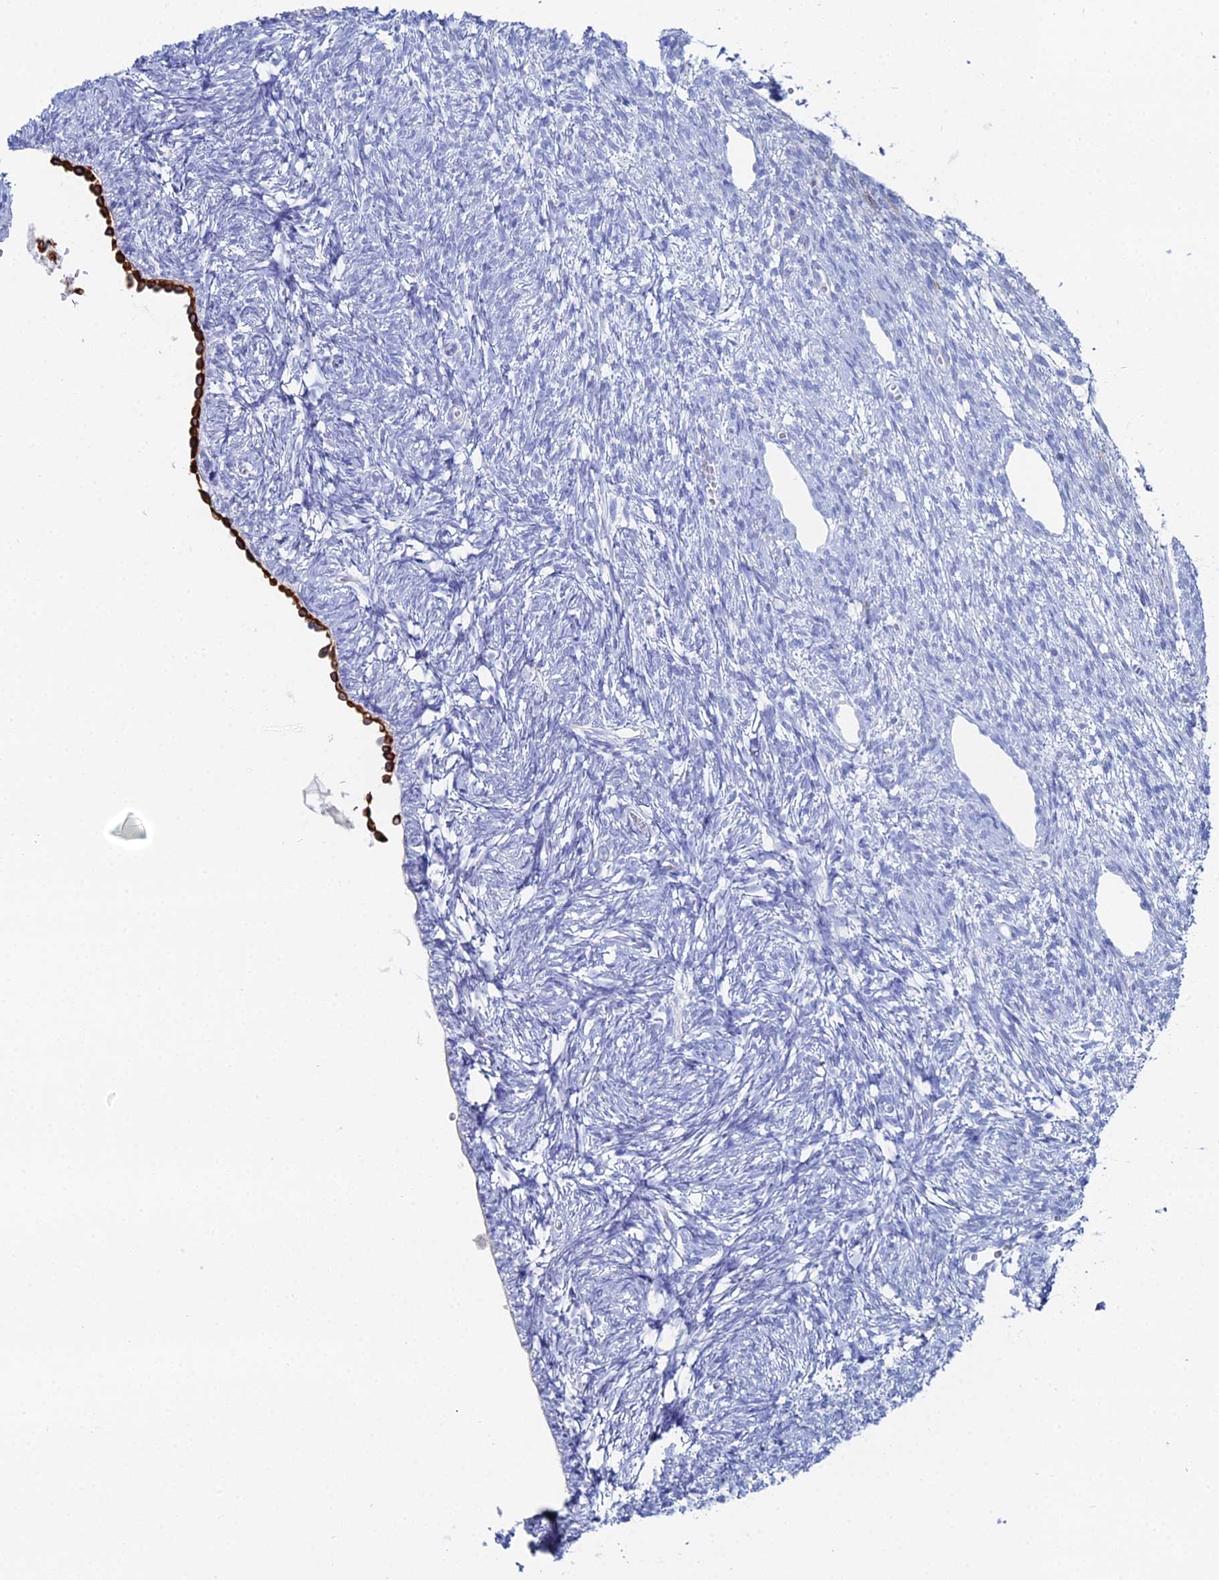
{"staining": {"intensity": "negative", "quantity": "none", "location": "none"}, "tissue": "ovary", "cell_type": "Ovarian stroma cells", "image_type": "normal", "snomed": [{"axis": "morphology", "description": "Normal tissue, NOS"}, {"axis": "topography", "description": "Ovary"}], "caption": "High magnification brightfield microscopy of normal ovary stained with DAB (3,3'-diaminobenzidine) (brown) and counterstained with hematoxylin (blue): ovarian stroma cells show no significant positivity.", "gene": "DHX34", "patient": {"sex": "female", "age": 51}}